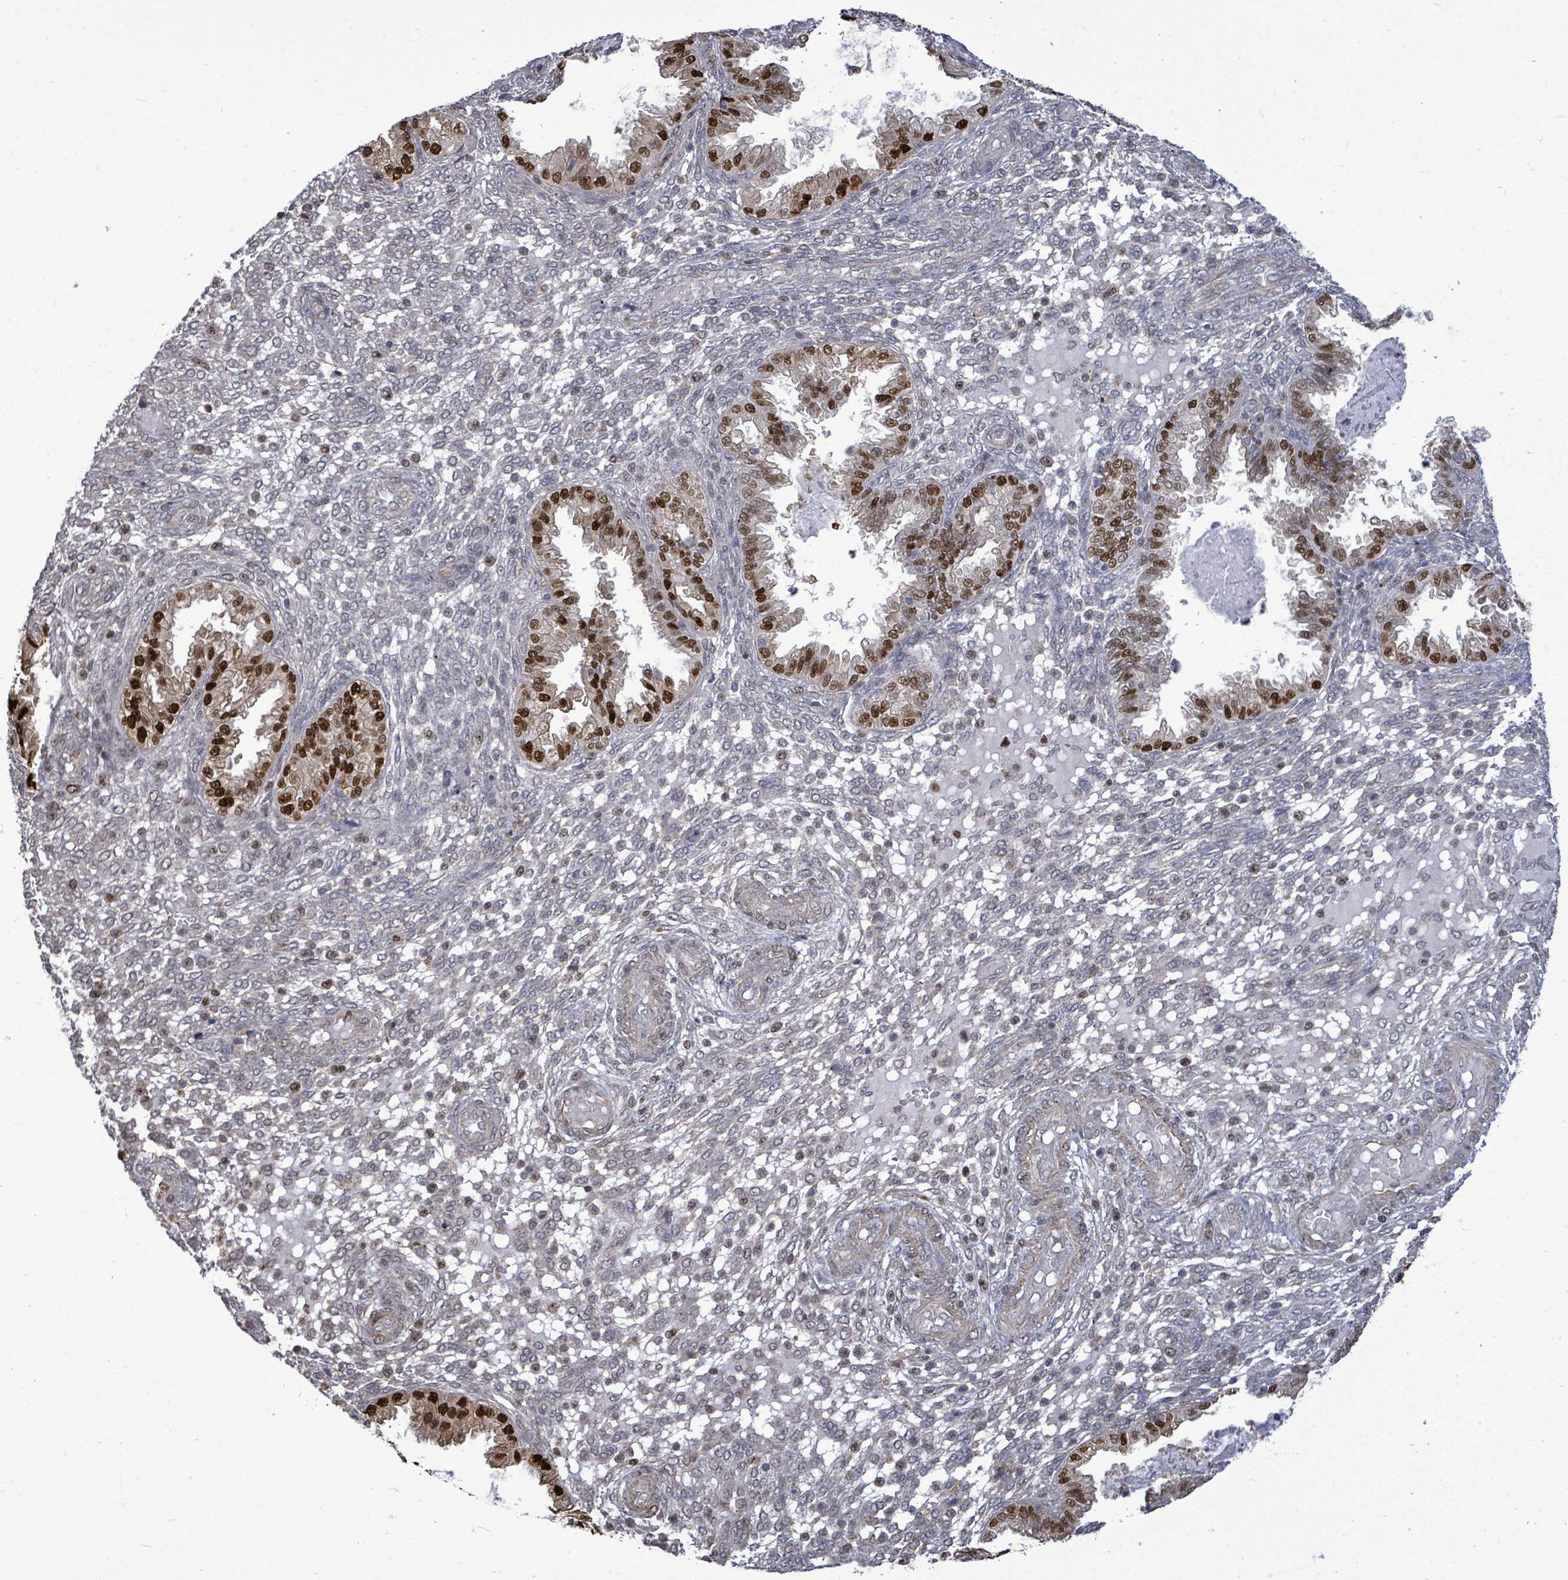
{"staining": {"intensity": "negative", "quantity": "none", "location": "none"}, "tissue": "endometrium", "cell_type": "Cells in endometrial stroma", "image_type": "normal", "snomed": [{"axis": "morphology", "description": "Normal tissue, NOS"}, {"axis": "topography", "description": "Endometrium"}], "caption": "The immunohistochemistry micrograph has no significant expression in cells in endometrial stroma of endometrium.", "gene": "PAPSS1", "patient": {"sex": "female", "age": 33}}